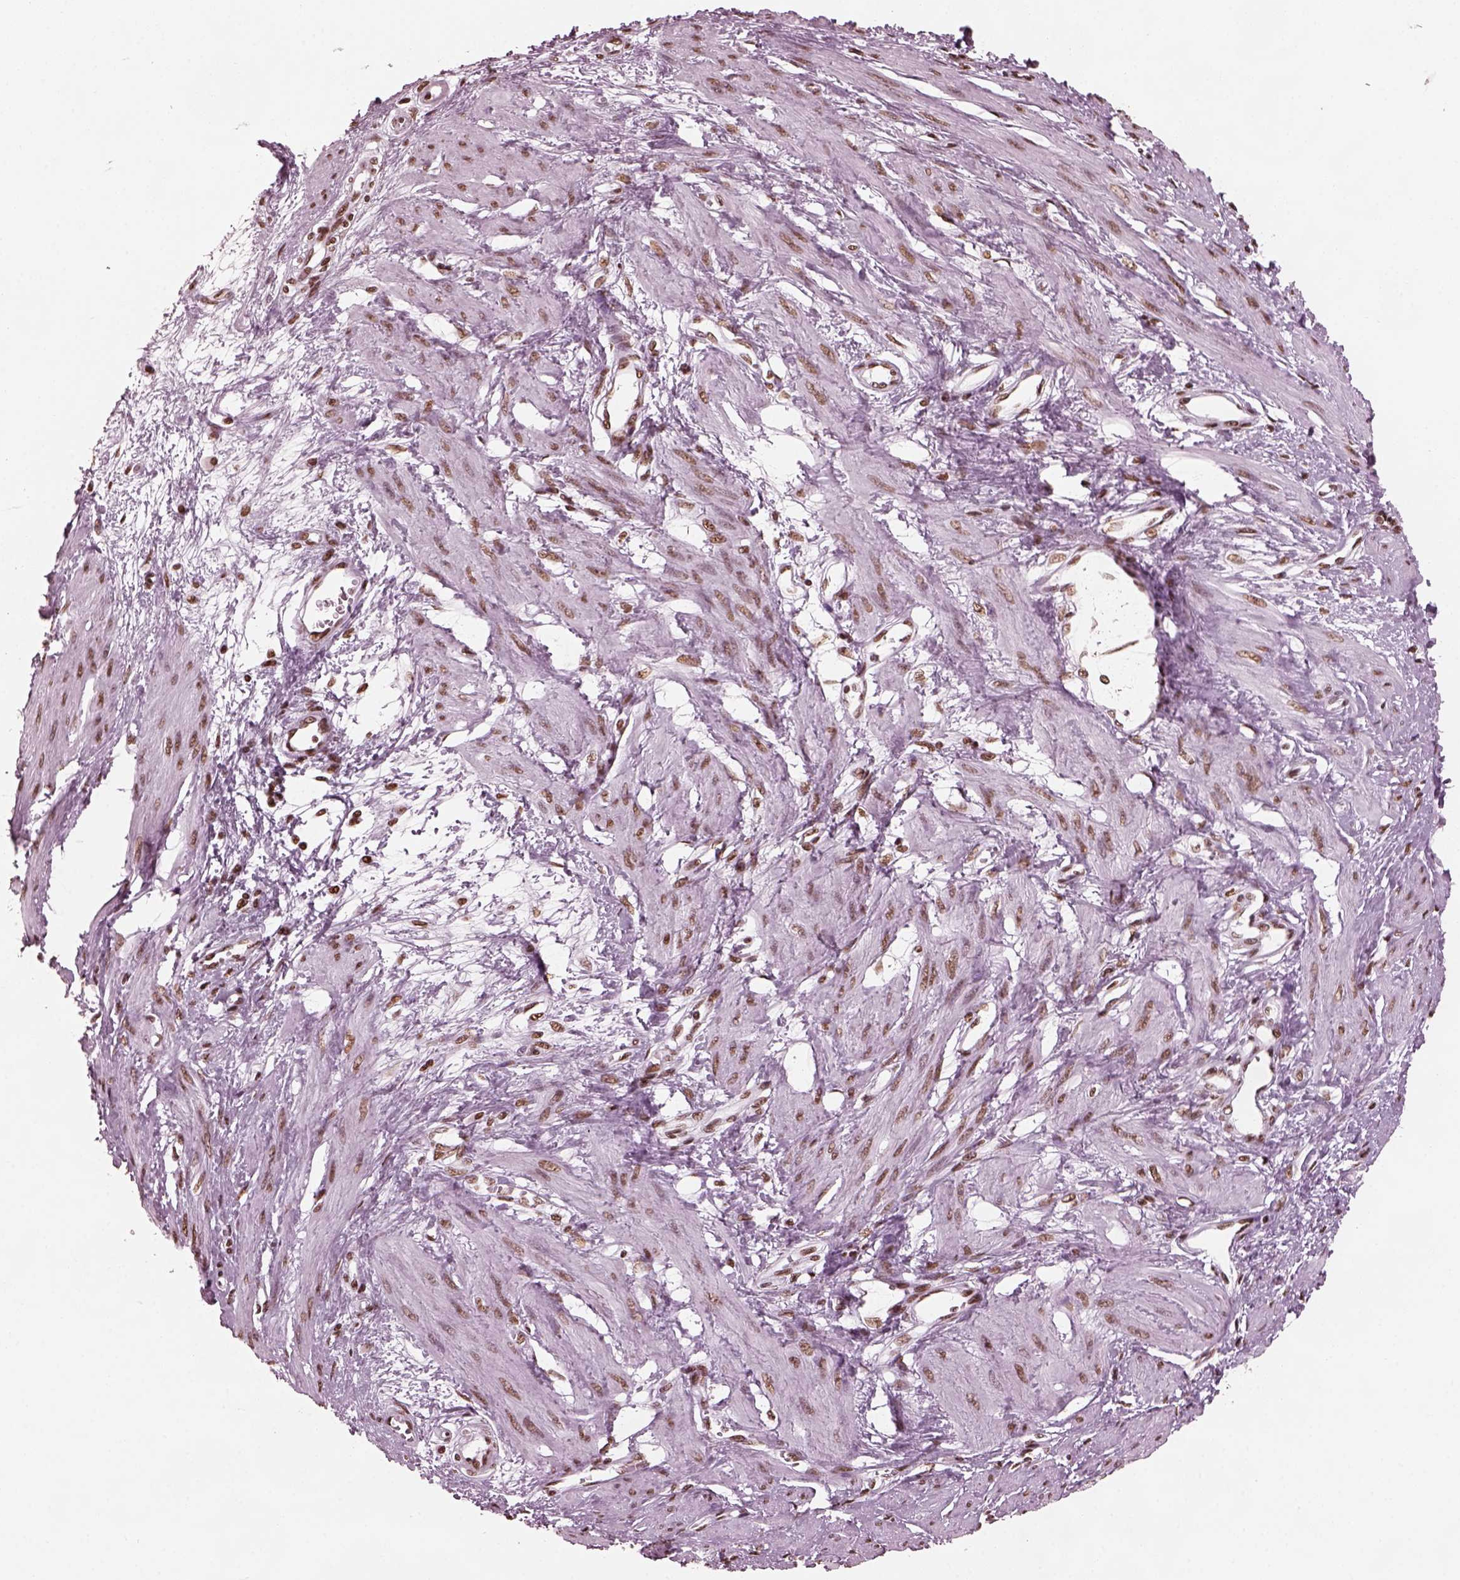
{"staining": {"intensity": "moderate", "quantity": ">75%", "location": "nuclear"}, "tissue": "smooth muscle", "cell_type": "Smooth muscle cells", "image_type": "normal", "snomed": [{"axis": "morphology", "description": "Normal tissue, NOS"}, {"axis": "topography", "description": "Smooth muscle"}, {"axis": "topography", "description": "Uterus"}], "caption": "Smooth muscle stained with DAB (3,3'-diaminobenzidine) immunohistochemistry (IHC) demonstrates medium levels of moderate nuclear expression in approximately >75% of smooth muscle cells. The staining is performed using DAB brown chromogen to label protein expression. The nuclei are counter-stained blue using hematoxylin.", "gene": "CBFA2T3", "patient": {"sex": "female", "age": 39}}